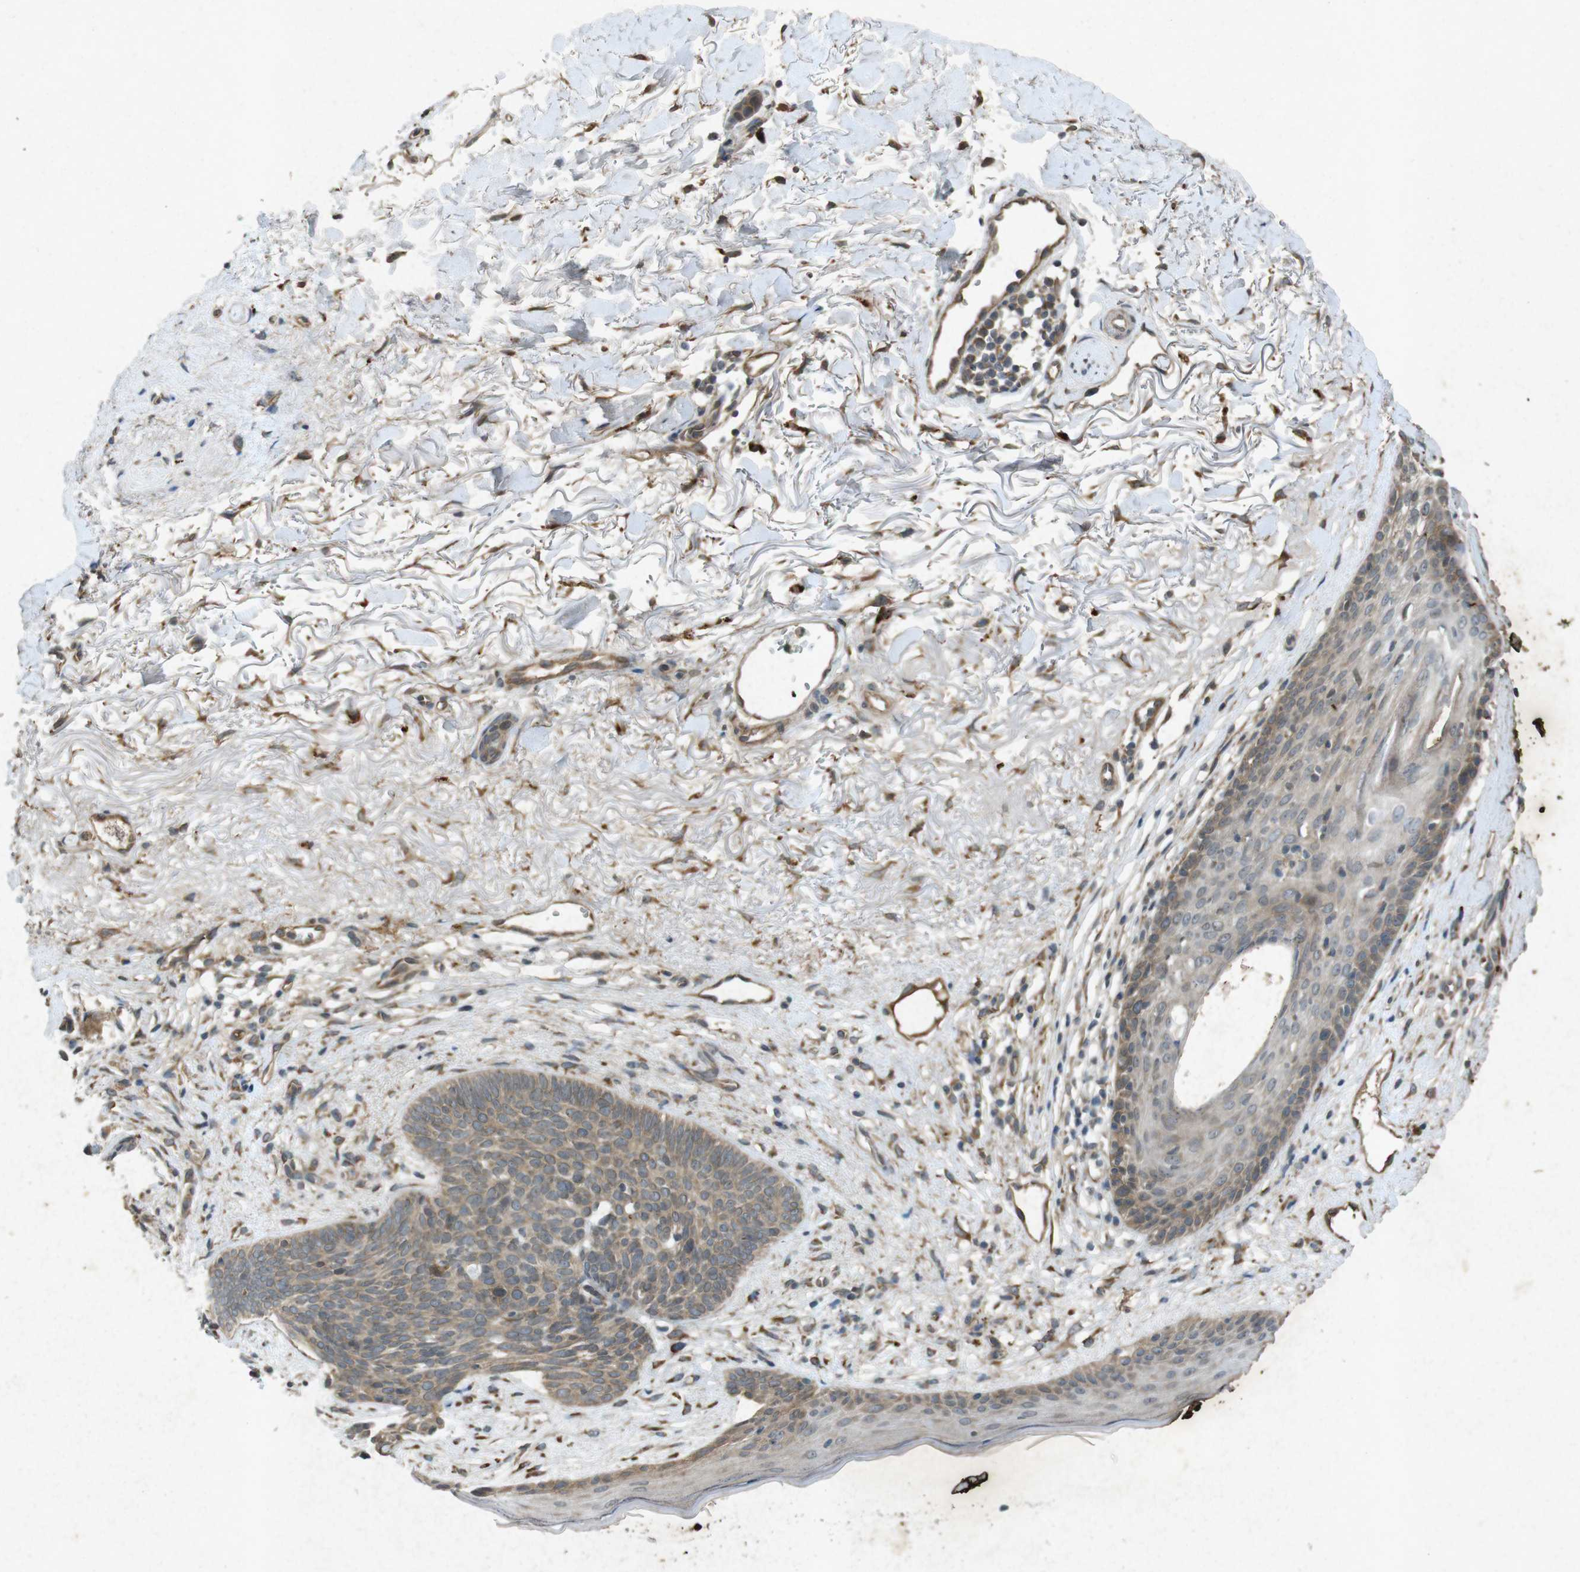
{"staining": {"intensity": "weak", "quantity": ">75%", "location": "cytoplasmic/membranous"}, "tissue": "skin cancer", "cell_type": "Tumor cells", "image_type": "cancer", "snomed": [{"axis": "morphology", "description": "Normal tissue, NOS"}, {"axis": "morphology", "description": "Basal cell carcinoma"}, {"axis": "topography", "description": "Skin"}], "caption": "Human basal cell carcinoma (skin) stained for a protein (brown) exhibits weak cytoplasmic/membranous positive expression in about >75% of tumor cells.", "gene": "FLCN", "patient": {"sex": "female", "age": 70}}